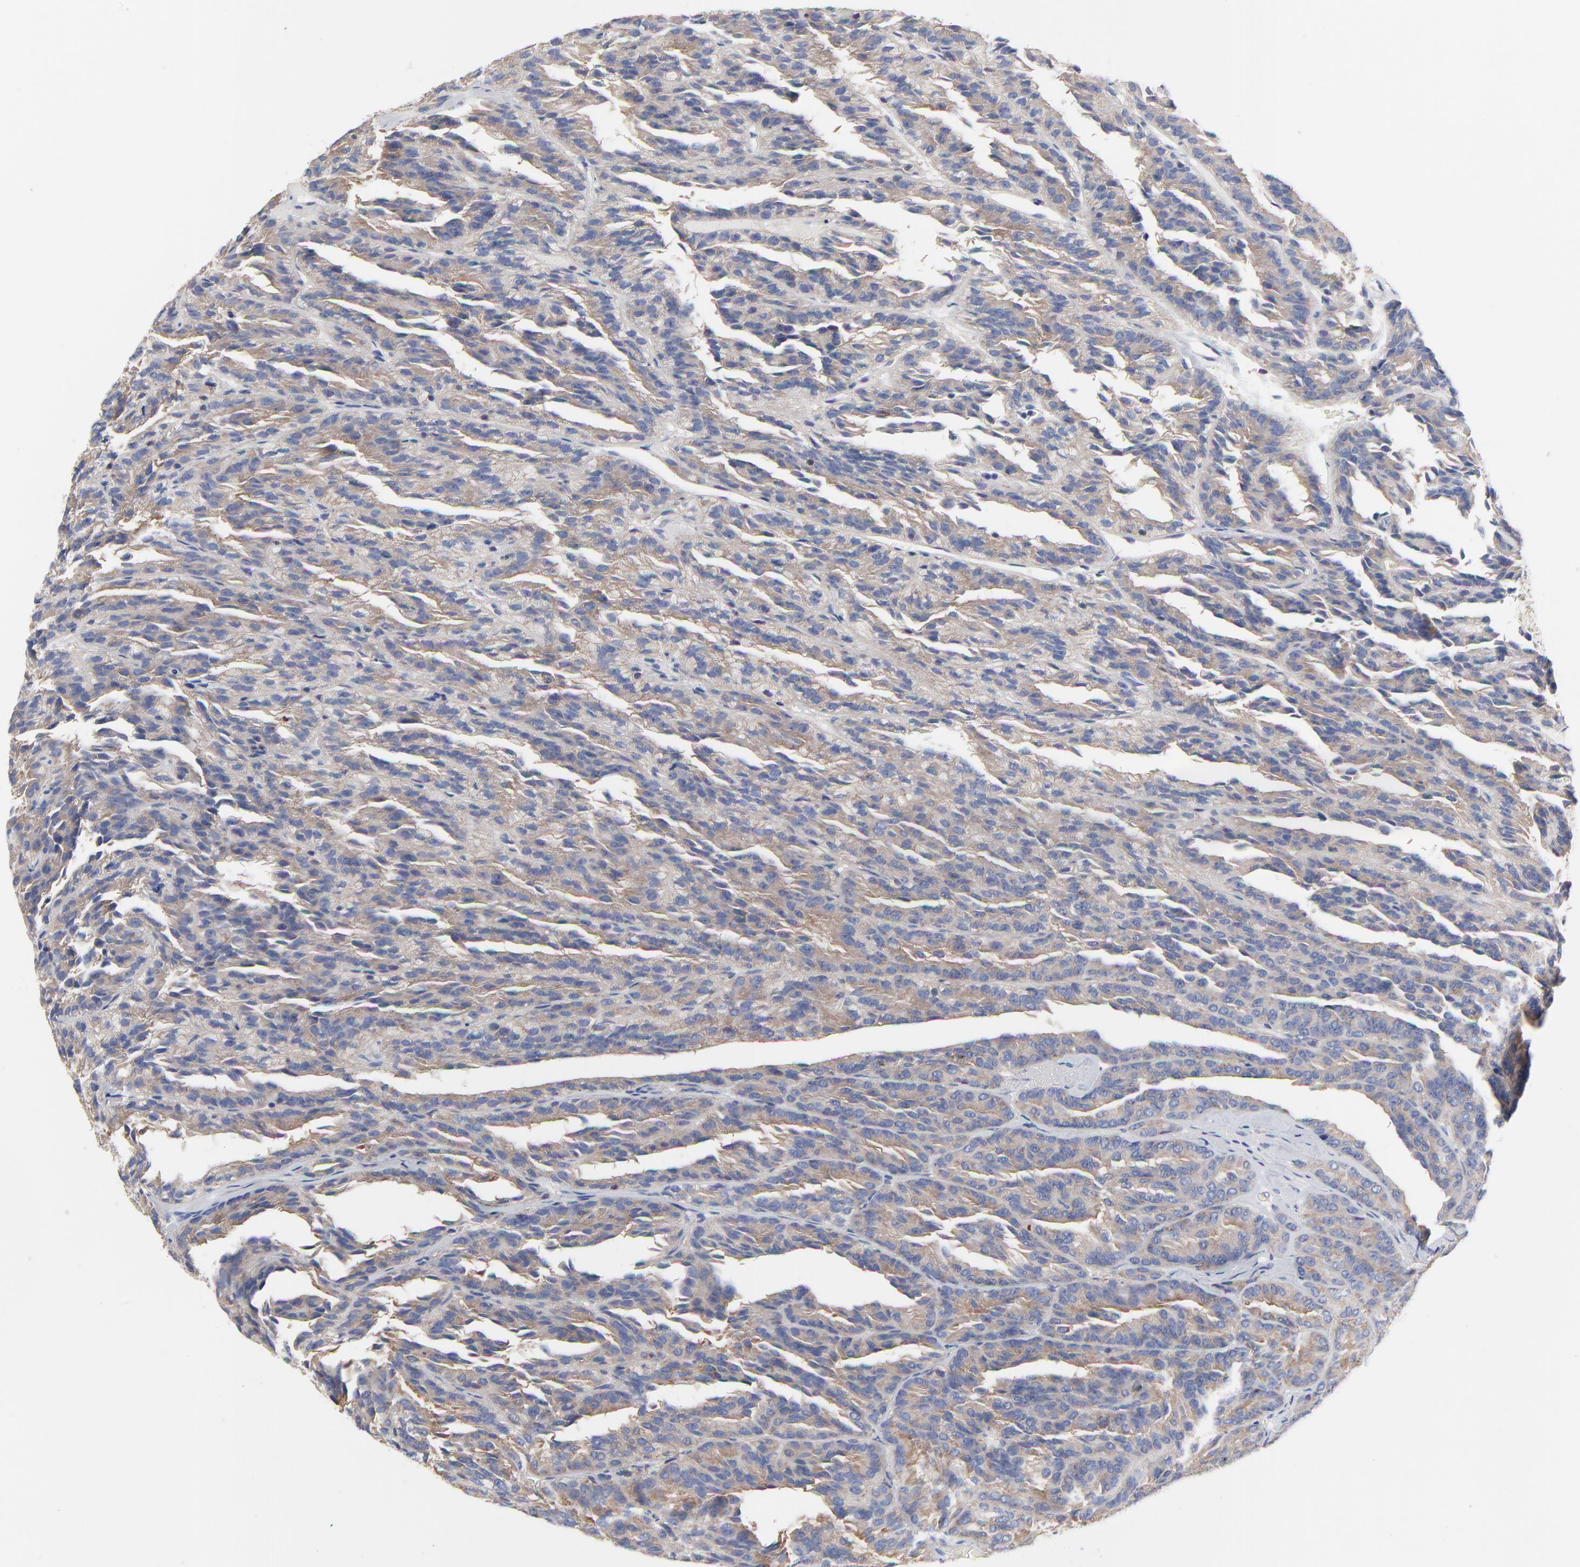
{"staining": {"intensity": "moderate", "quantity": ">75%", "location": "cytoplasmic/membranous"}, "tissue": "renal cancer", "cell_type": "Tumor cells", "image_type": "cancer", "snomed": [{"axis": "morphology", "description": "Adenocarcinoma, NOS"}, {"axis": "topography", "description": "Kidney"}], "caption": "Approximately >75% of tumor cells in human renal cancer show moderate cytoplasmic/membranous protein positivity as visualized by brown immunohistochemical staining.", "gene": "CD2AP", "patient": {"sex": "male", "age": 46}}